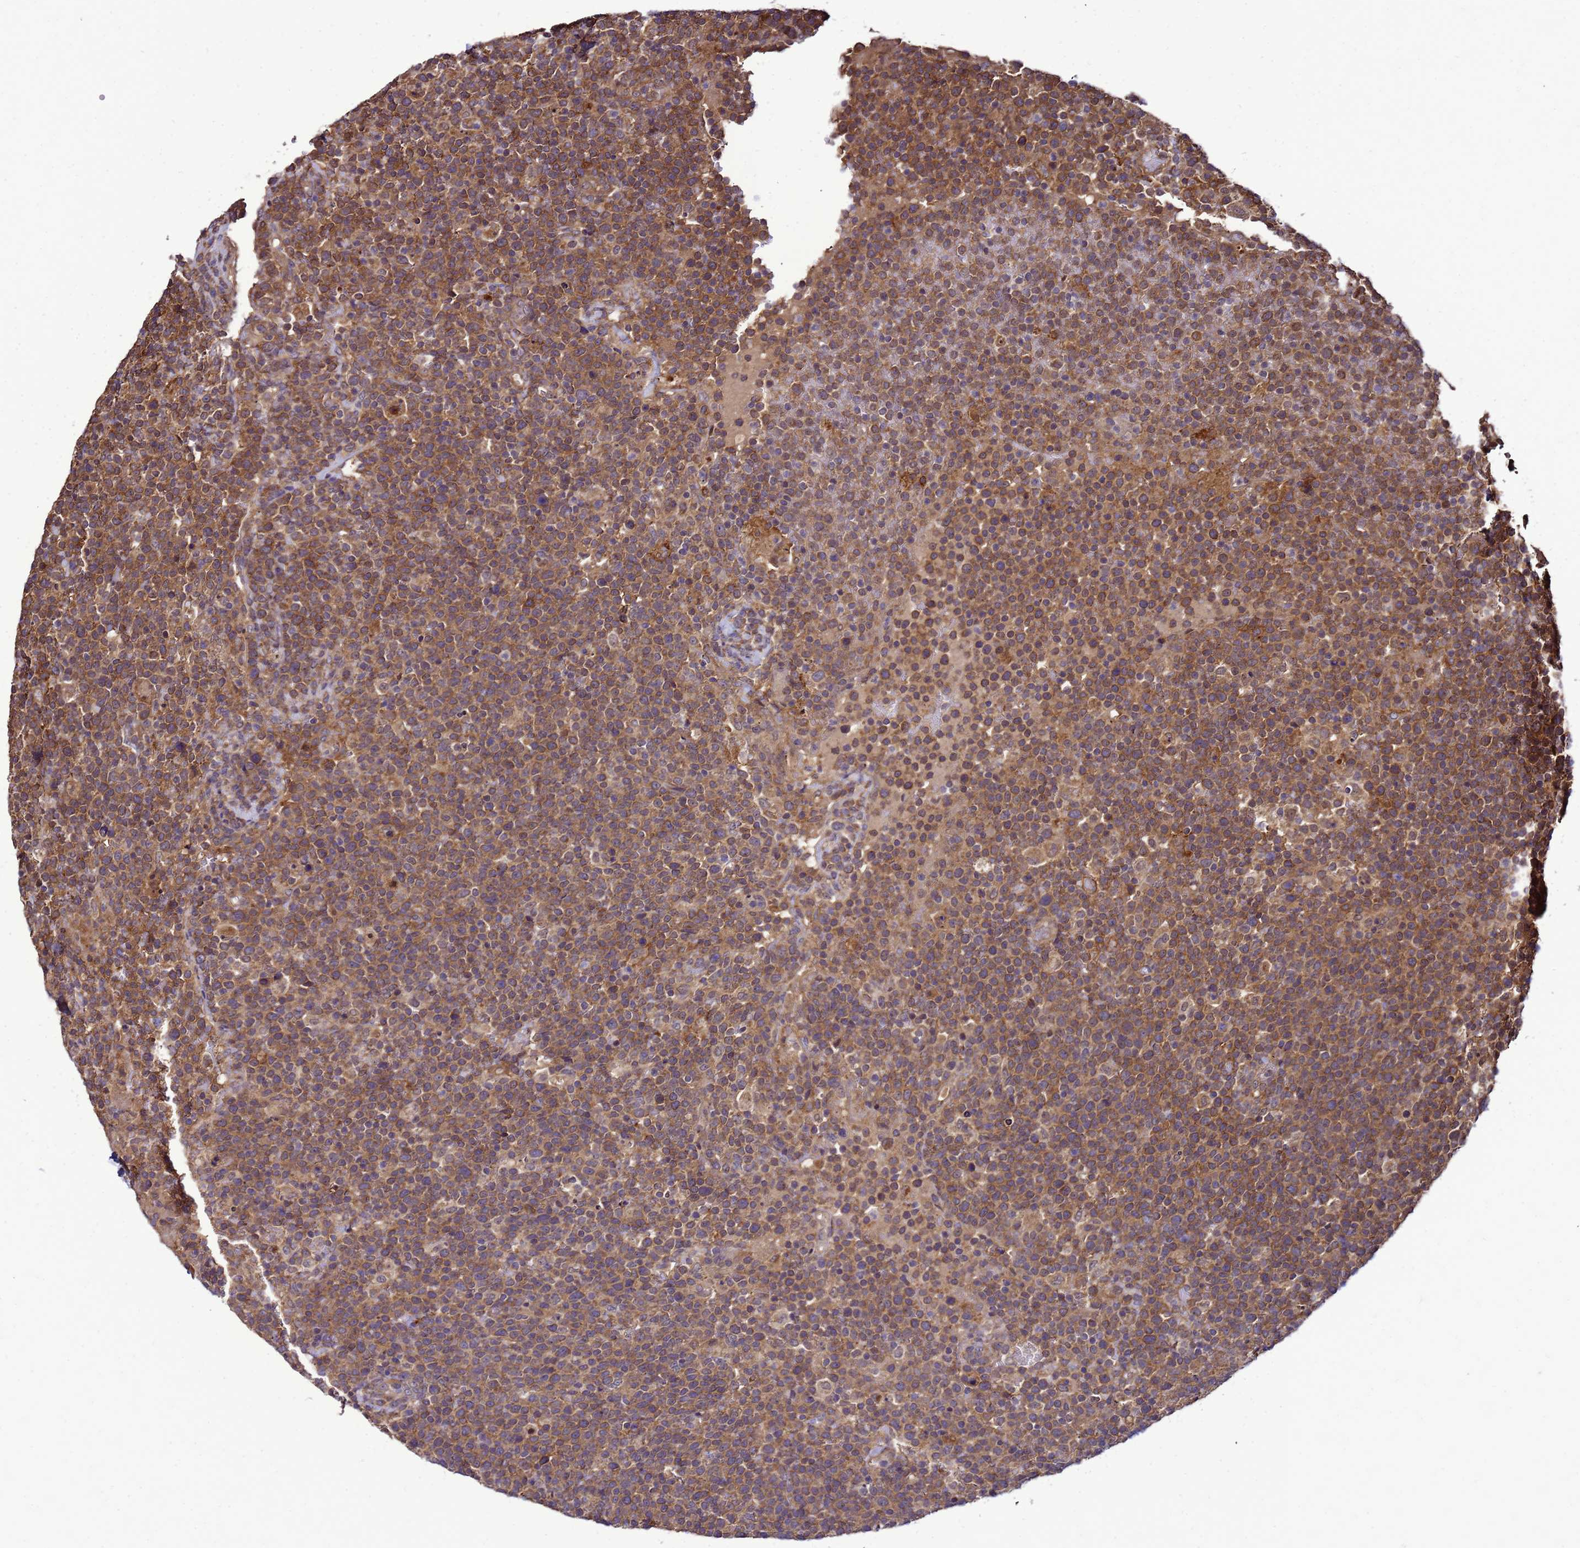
{"staining": {"intensity": "moderate", "quantity": ">75%", "location": "cytoplasmic/membranous"}, "tissue": "lymphoma", "cell_type": "Tumor cells", "image_type": "cancer", "snomed": [{"axis": "morphology", "description": "Malignant lymphoma, non-Hodgkin's type, High grade"}, {"axis": "topography", "description": "Lymph node"}], "caption": "Approximately >75% of tumor cells in malignant lymphoma, non-Hodgkin's type (high-grade) demonstrate moderate cytoplasmic/membranous protein expression as visualized by brown immunohistochemical staining.", "gene": "TRABD", "patient": {"sex": "male", "age": 61}}